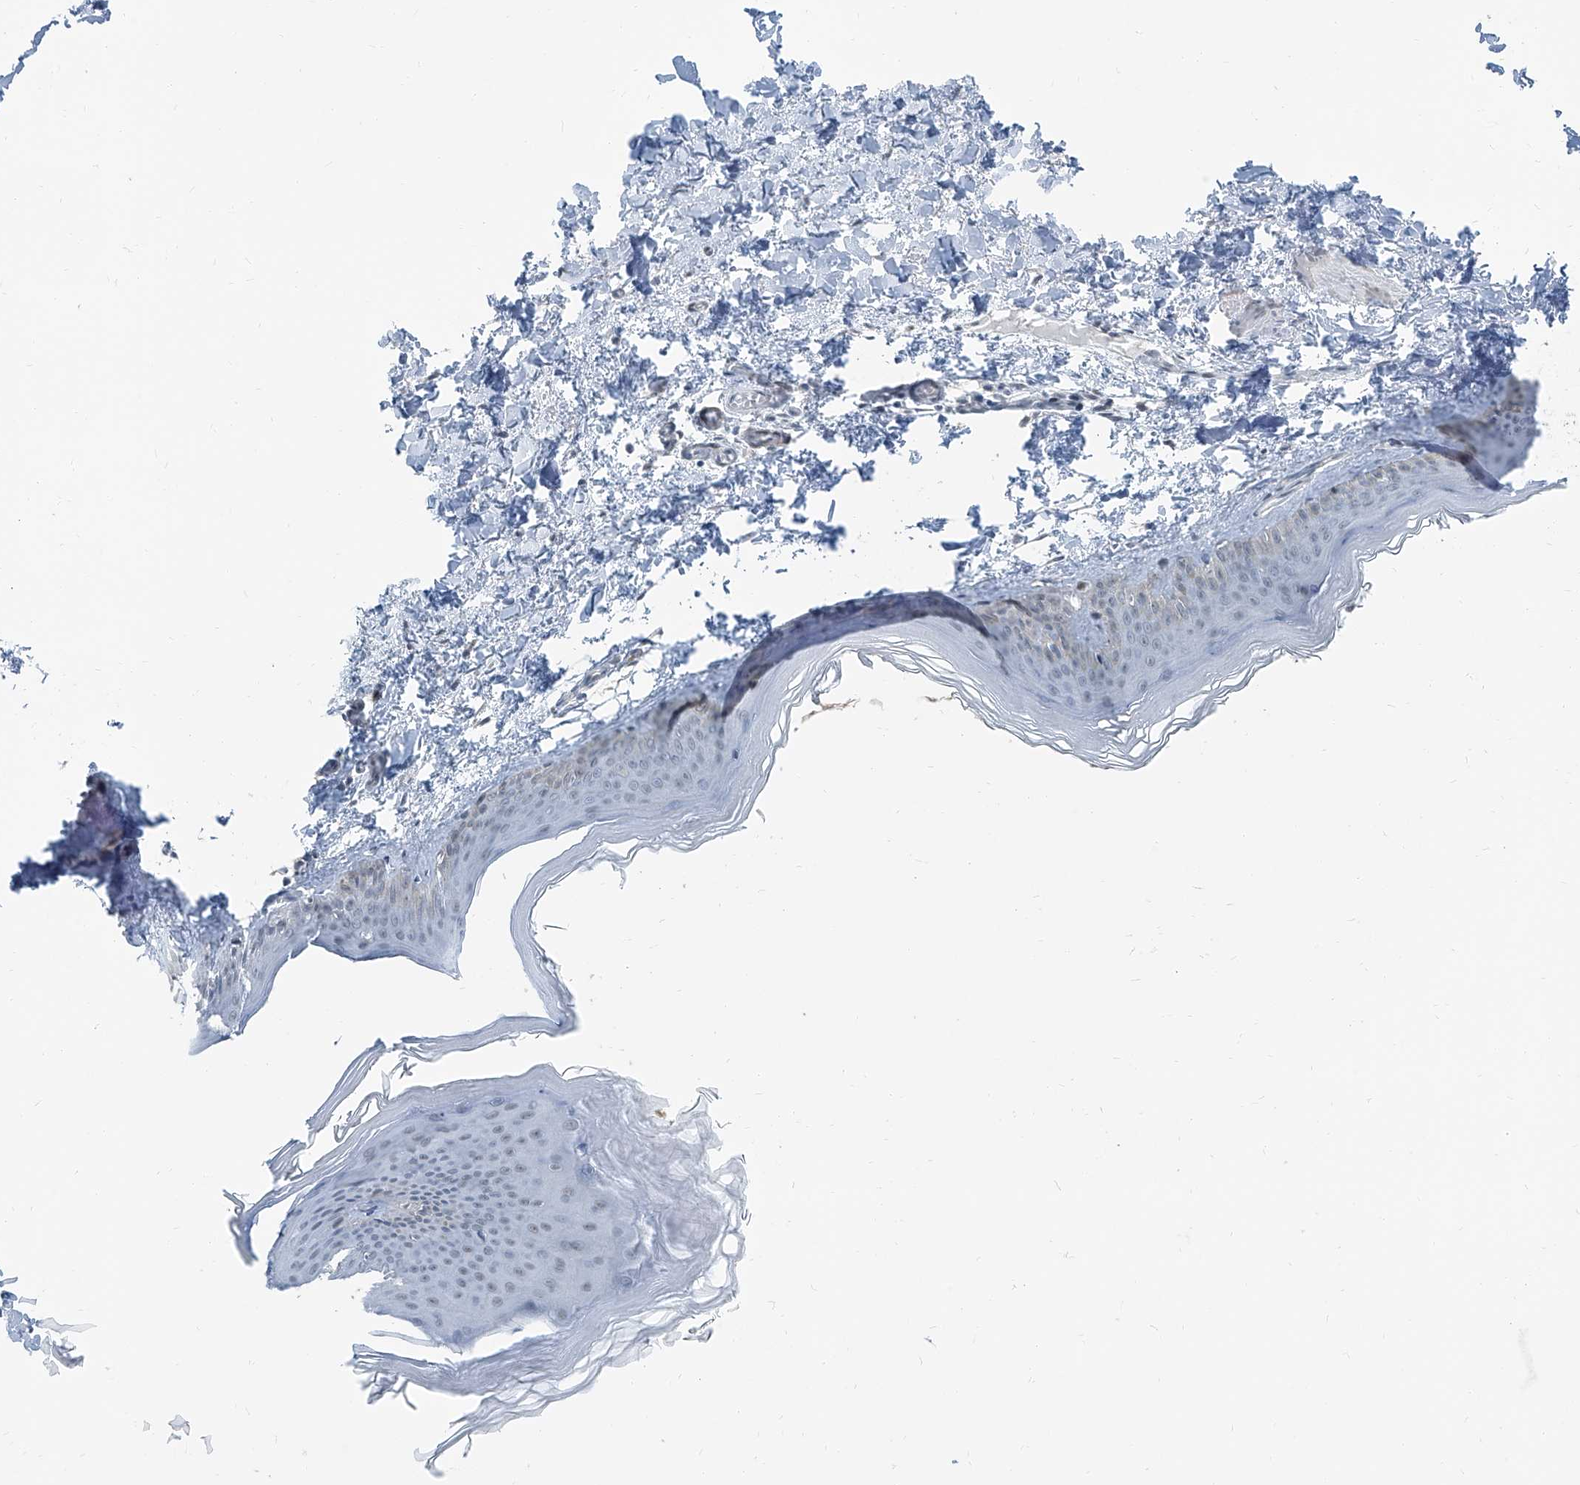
{"staining": {"intensity": "negative", "quantity": "none", "location": "none"}, "tissue": "skin", "cell_type": "Fibroblasts", "image_type": "normal", "snomed": [{"axis": "morphology", "description": "Normal tissue, NOS"}, {"axis": "topography", "description": "Skin"}], "caption": "High power microscopy image of an immunohistochemistry histopathology image of benign skin, revealing no significant staining in fibroblasts. (IHC, brightfield microscopy, high magnification).", "gene": "ZNF570", "patient": {"sex": "female", "age": 27}}